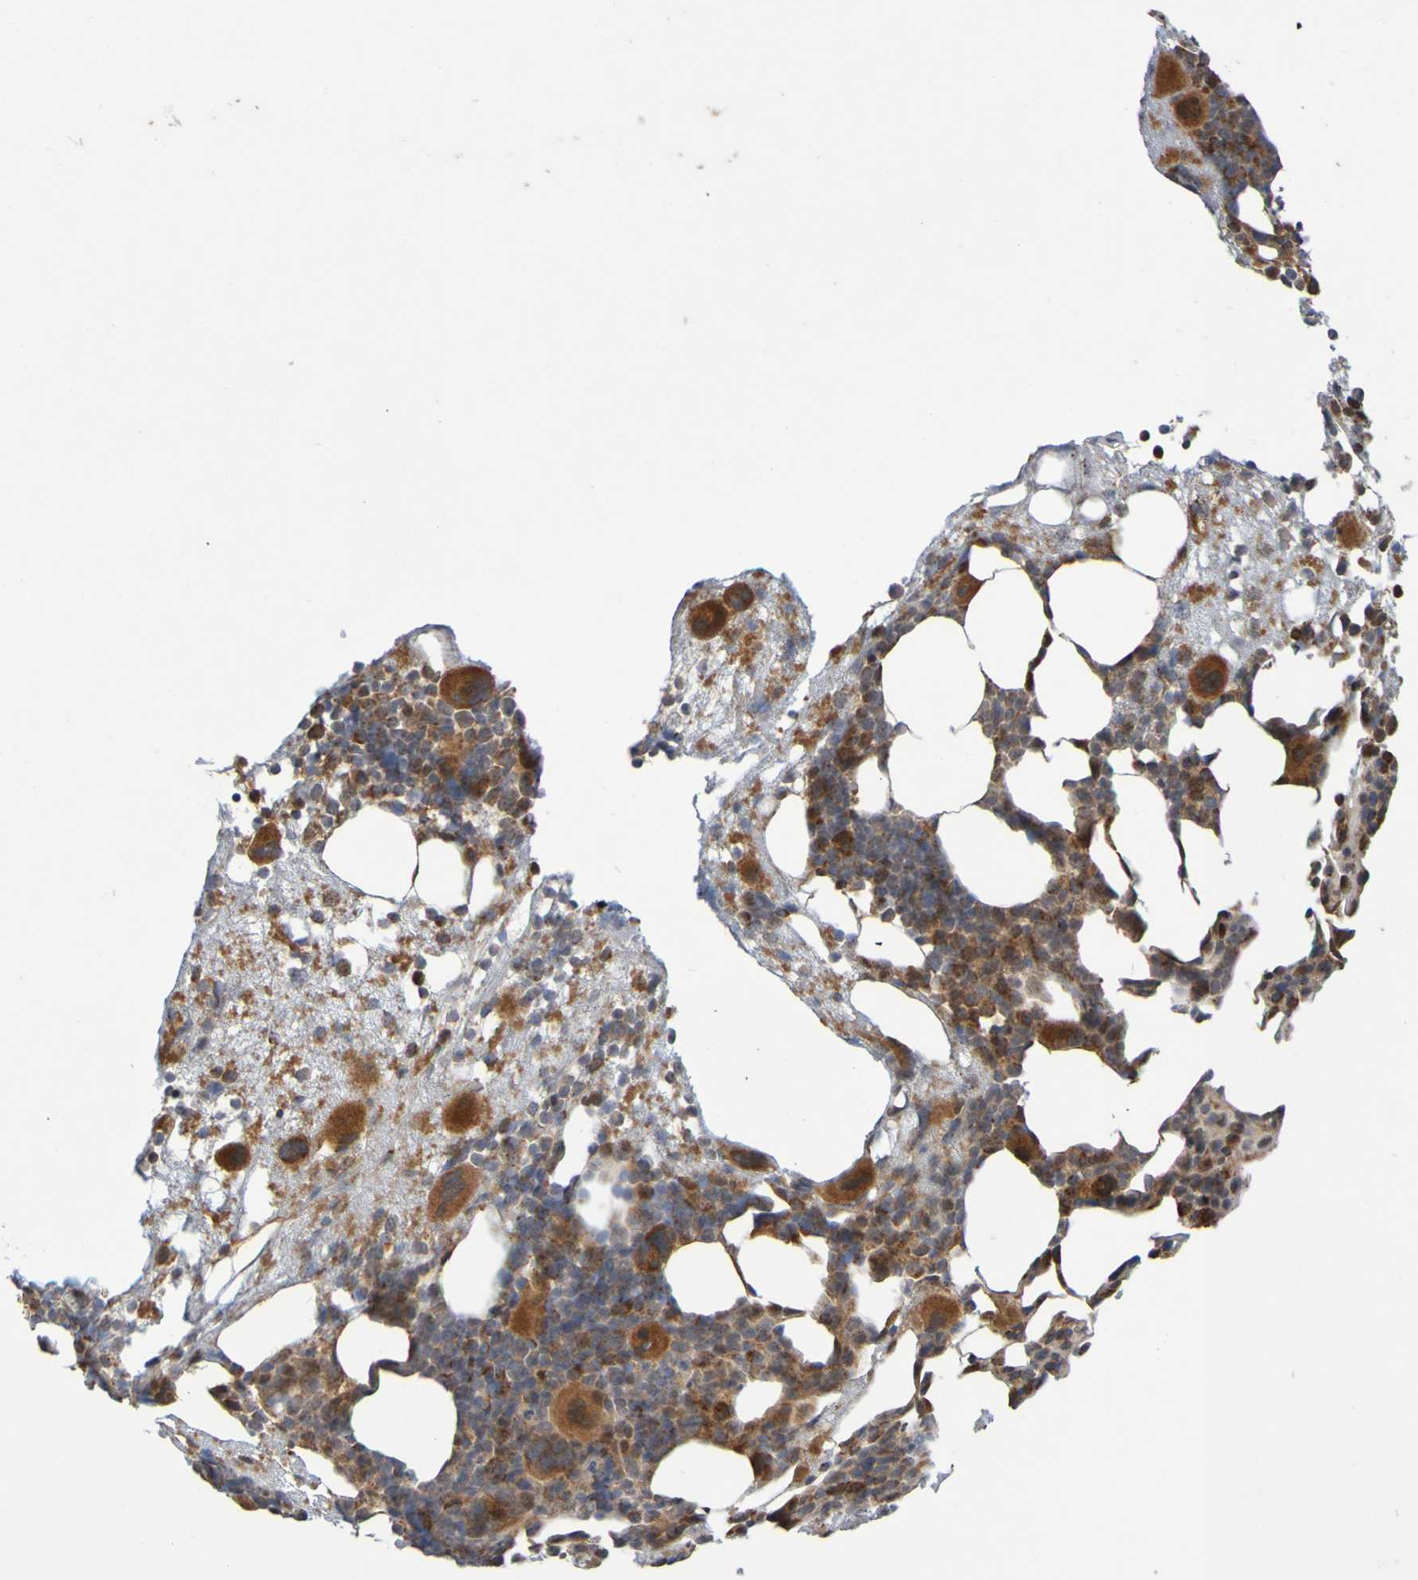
{"staining": {"intensity": "strong", "quantity": "25%-75%", "location": "cytoplasmic/membranous"}, "tissue": "bone marrow", "cell_type": "Hematopoietic cells", "image_type": "normal", "snomed": [{"axis": "morphology", "description": "Normal tissue, NOS"}, {"axis": "morphology", "description": "Inflammation, NOS"}, {"axis": "topography", "description": "Bone marrow"}], "caption": "Immunohistochemical staining of normal bone marrow exhibits 25%-75% levels of strong cytoplasmic/membranous protein staining in about 25%-75% of hematopoietic cells.", "gene": "TMBIM1", "patient": {"sex": "male", "age": 43}}